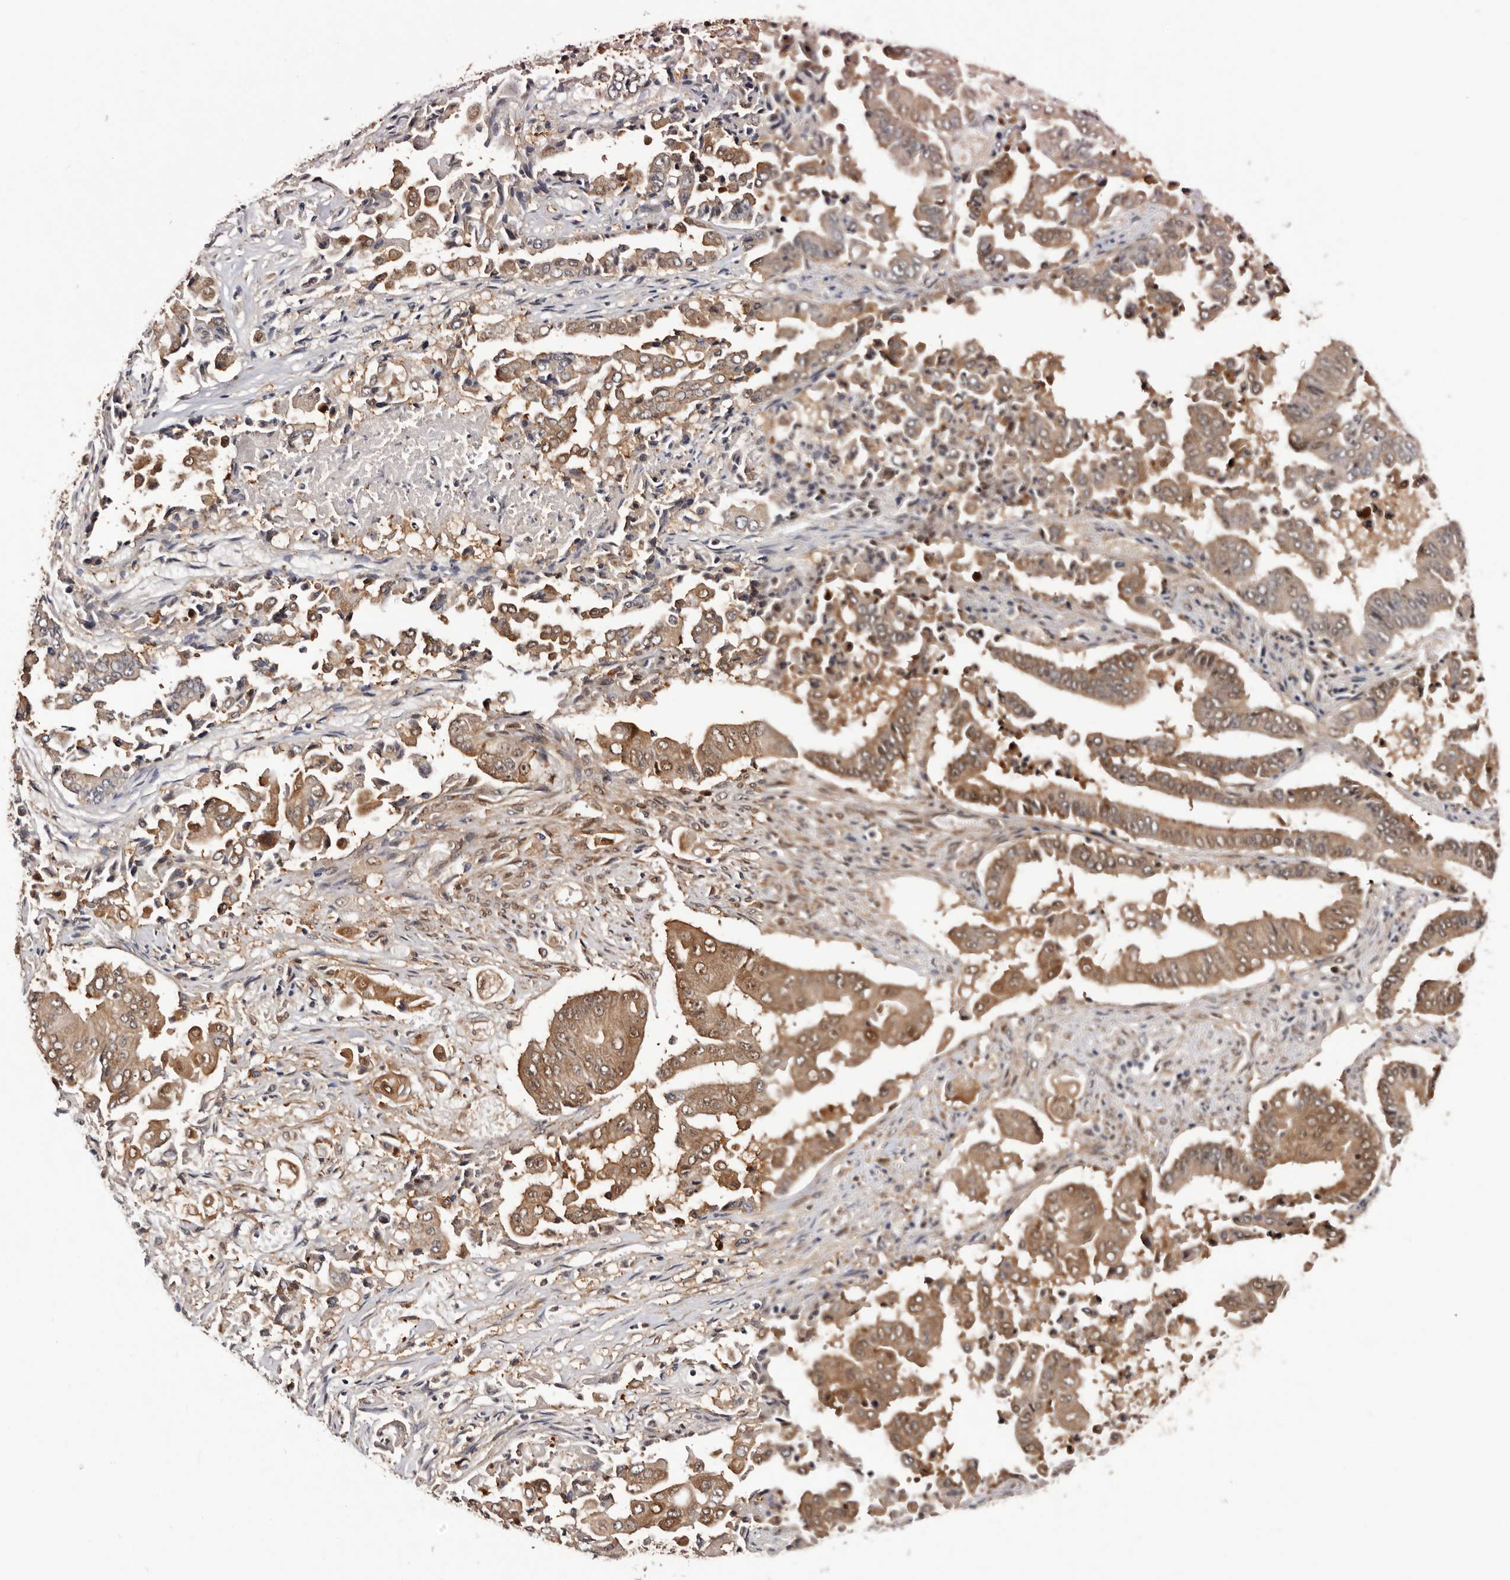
{"staining": {"intensity": "moderate", "quantity": ">75%", "location": "cytoplasmic/membranous,nuclear"}, "tissue": "pancreatic cancer", "cell_type": "Tumor cells", "image_type": "cancer", "snomed": [{"axis": "morphology", "description": "Adenocarcinoma, NOS"}, {"axis": "topography", "description": "Pancreas"}], "caption": "Pancreatic adenocarcinoma stained with a protein marker demonstrates moderate staining in tumor cells.", "gene": "TP53I3", "patient": {"sex": "female", "age": 77}}